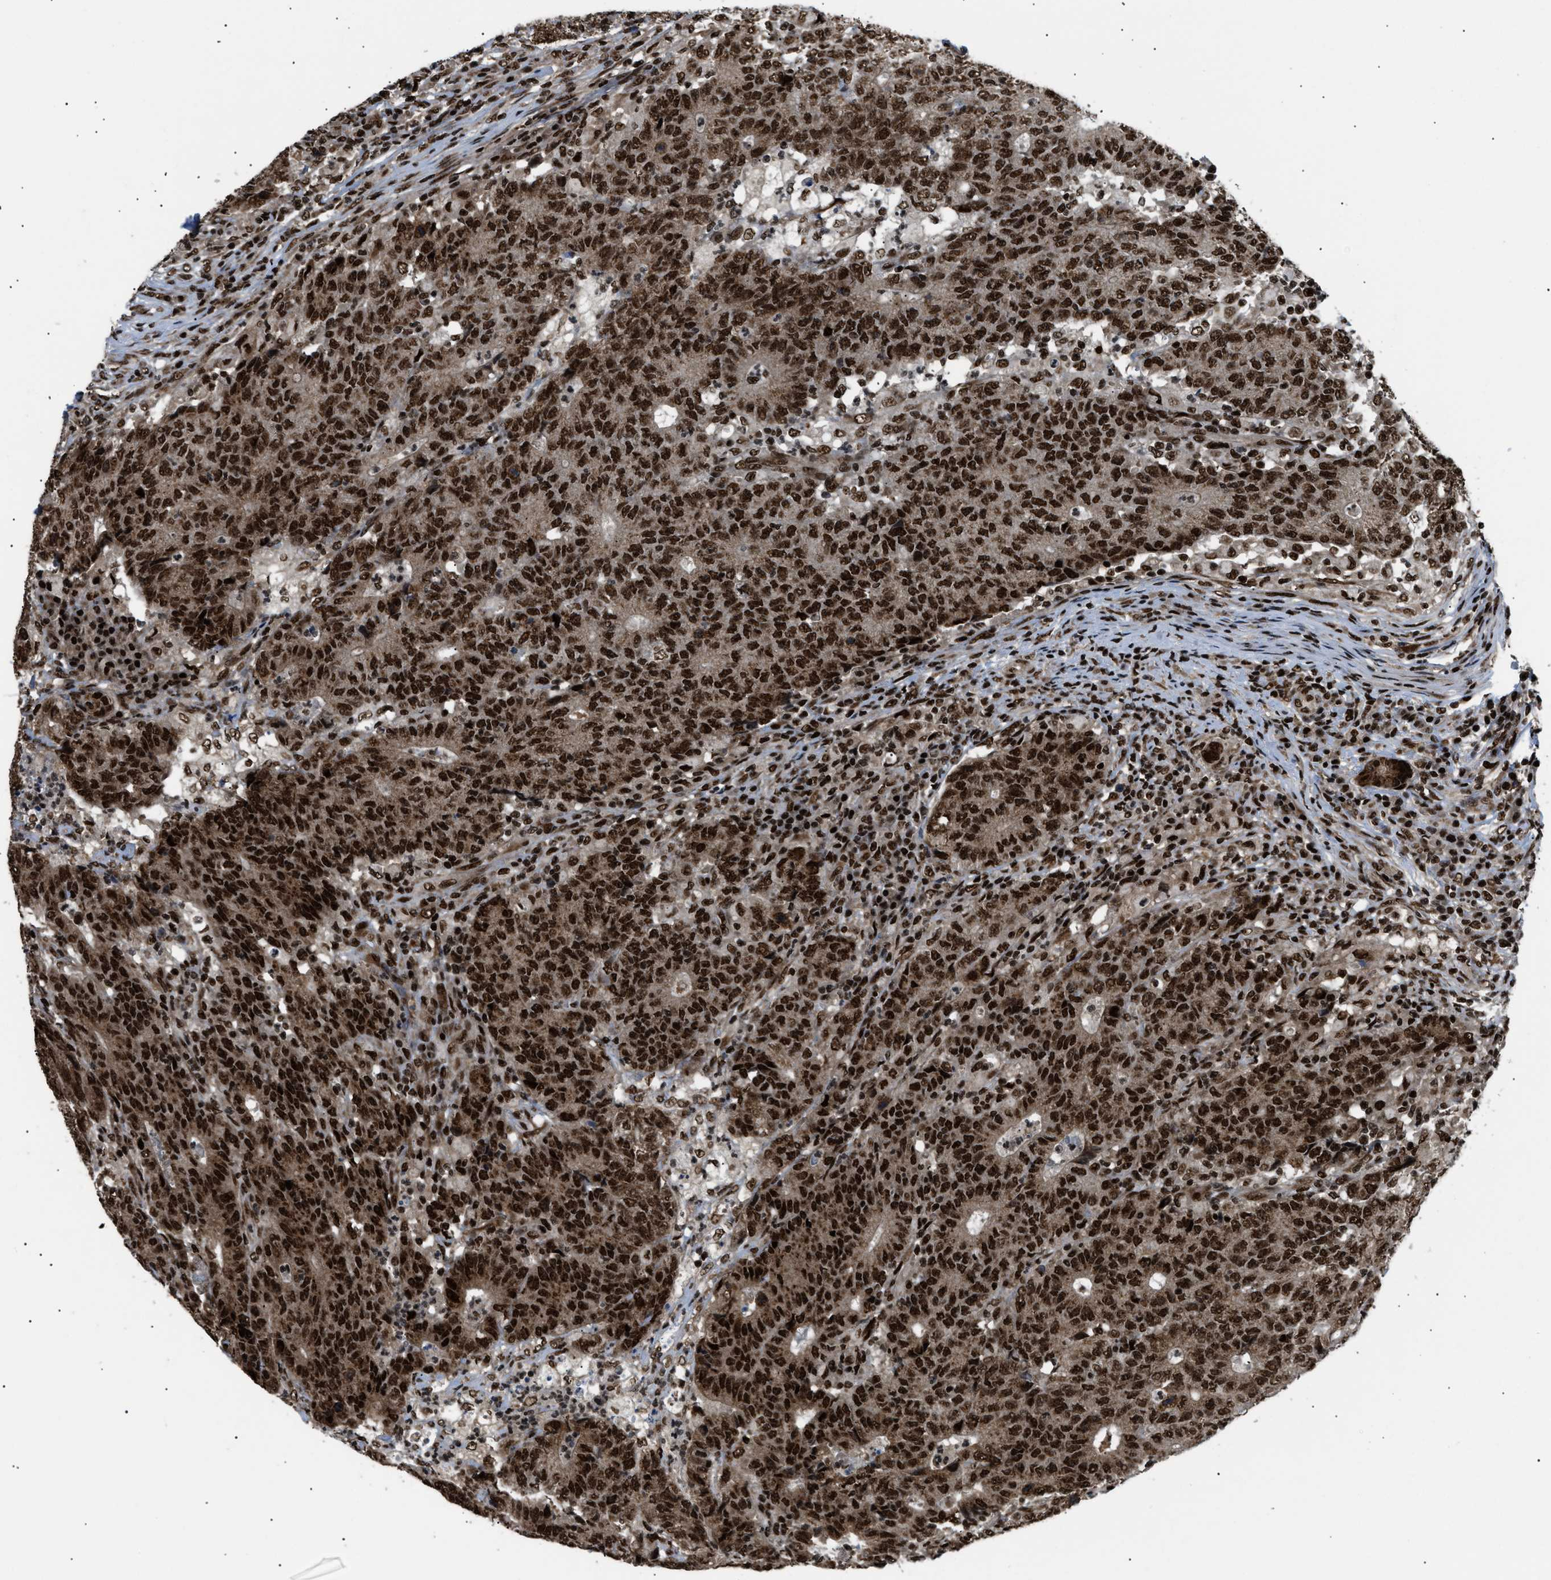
{"staining": {"intensity": "strong", "quantity": ">75%", "location": "cytoplasmic/membranous,nuclear"}, "tissue": "colorectal cancer", "cell_type": "Tumor cells", "image_type": "cancer", "snomed": [{"axis": "morphology", "description": "Normal tissue, NOS"}, {"axis": "morphology", "description": "Adenocarcinoma, NOS"}, {"axis": "topography", "description": "Colon"}], "caption": "Colorectal adenocarcinoma stained with a brown dye displays strong cytoplasmic/membranous and nuclear positive staining in approximately >75% of tumor cells.", "gene": "RBM5", "patient": {"sex": "female", "age": 75}}